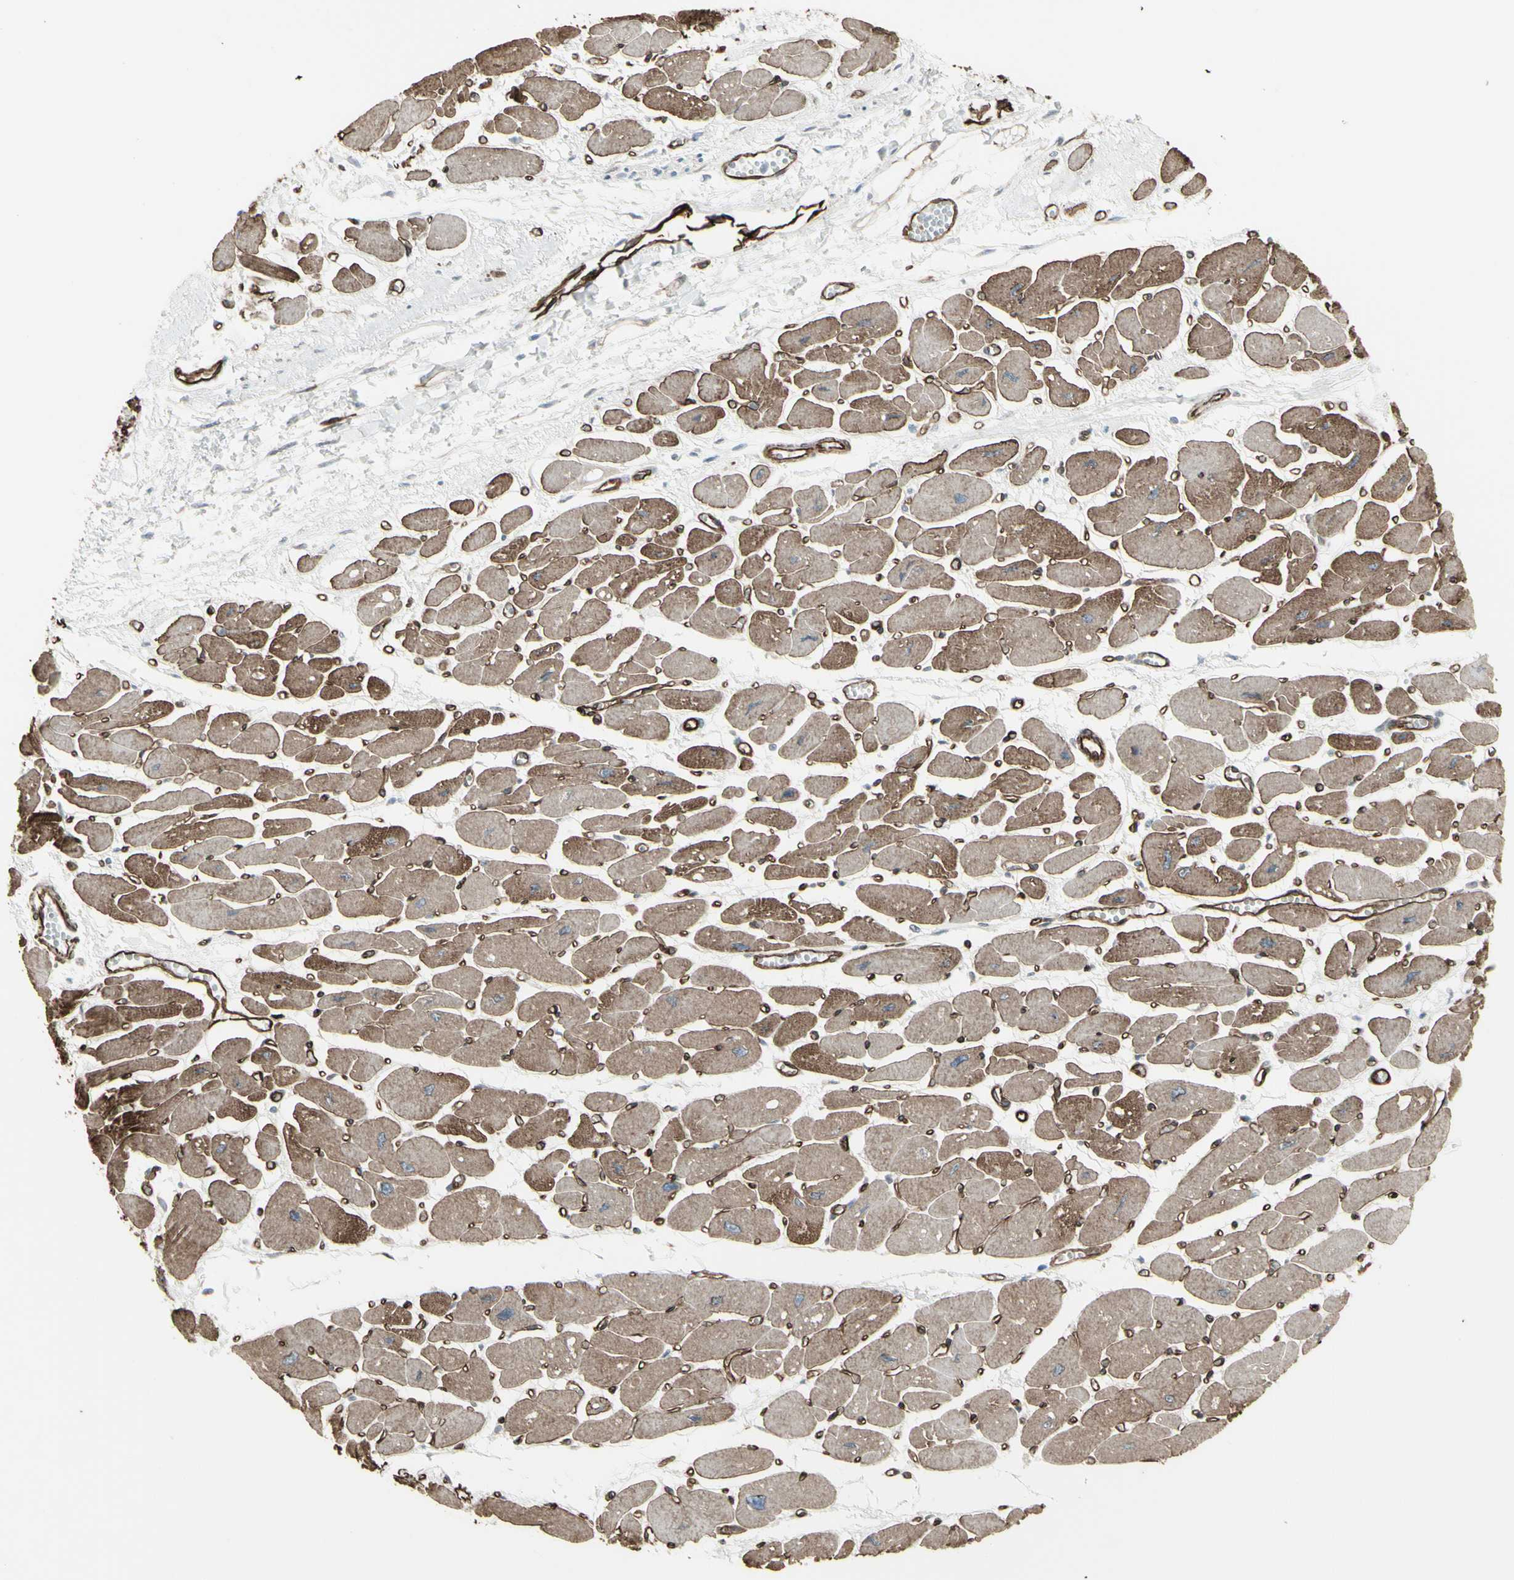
{"staining": {"intensity": "moderate", "quantity": ">75%", "location": "cytoplasmic/membranous"}, "tissue": "heart muscle", "cell_type": "Cardiomyocytes", "image_type": "normal", "snomed": [{"axis": "morphology", "description": "Normal tissue, NOS"}, {"axis": "topography", "description": "Heart"}], "caption": "IHC micrograph of benign heart muscle stained for a protein (brown), which exhibits medium levels of moderate cytoplasmic/membranous staining in approximately >75% of cardiomyocytes.", "gene": "DTX3L", "patient": {"sex": "female", "age": 54}}